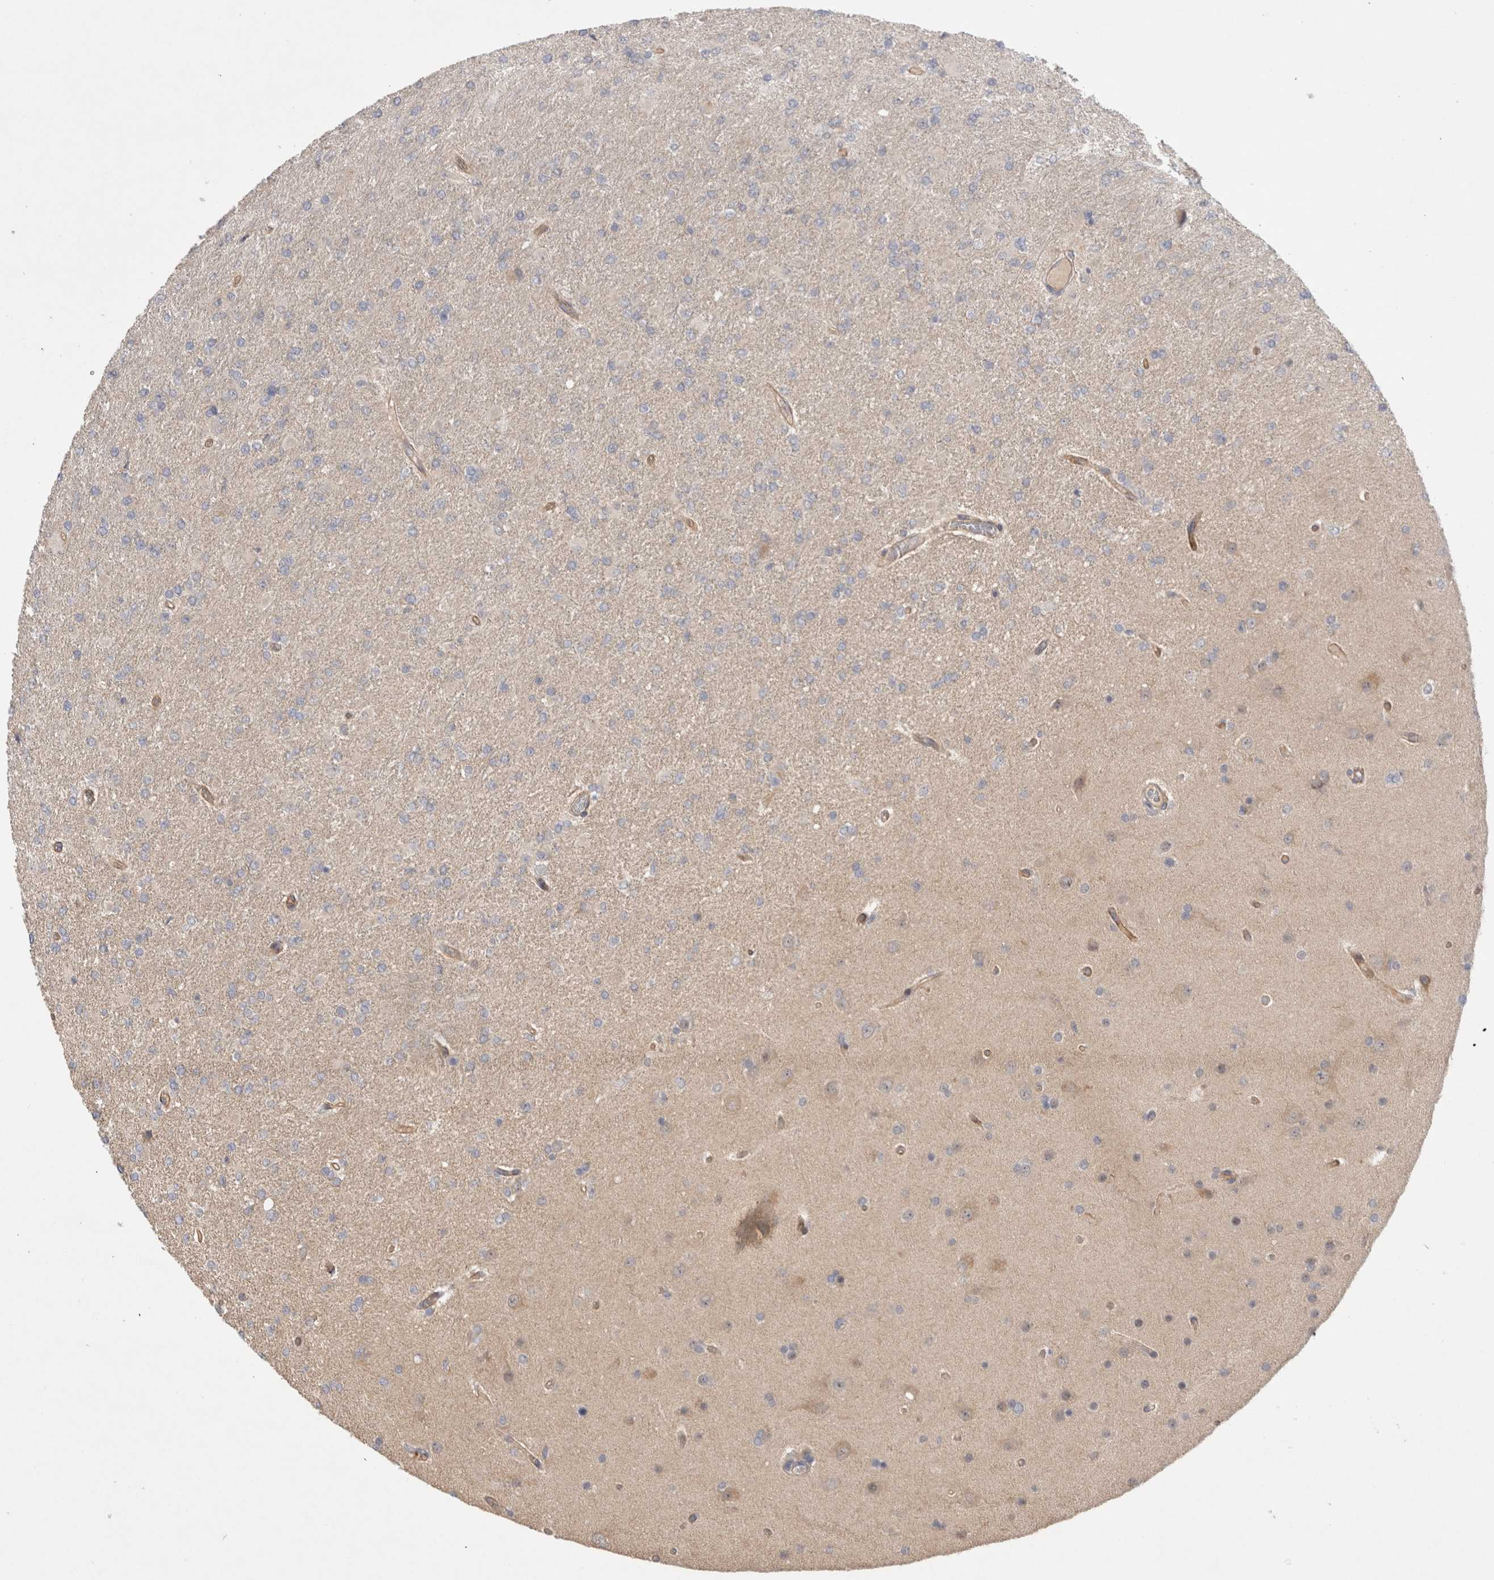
{"staining": {"intensity": "negative", "quantity": "none", "location": "none"}, "tissue": "glioma", "cell_type": "Tumor cells", "image_type": "cancer", "snomed": [{"axis": "morphology", "description": "Glioma, malignant, High grade"}, {"axis": "topography", "description": "Cerebral cortex"}], "caption": "A high-resolution photomicrograph shows IHC staining of glioma, which displays no significant expression in tumor cells. (Immunohistochemistry, brightfield microscopy, high magnification).", "gene": "CERS3", "patient": {"sex": "female", "age": 36}}